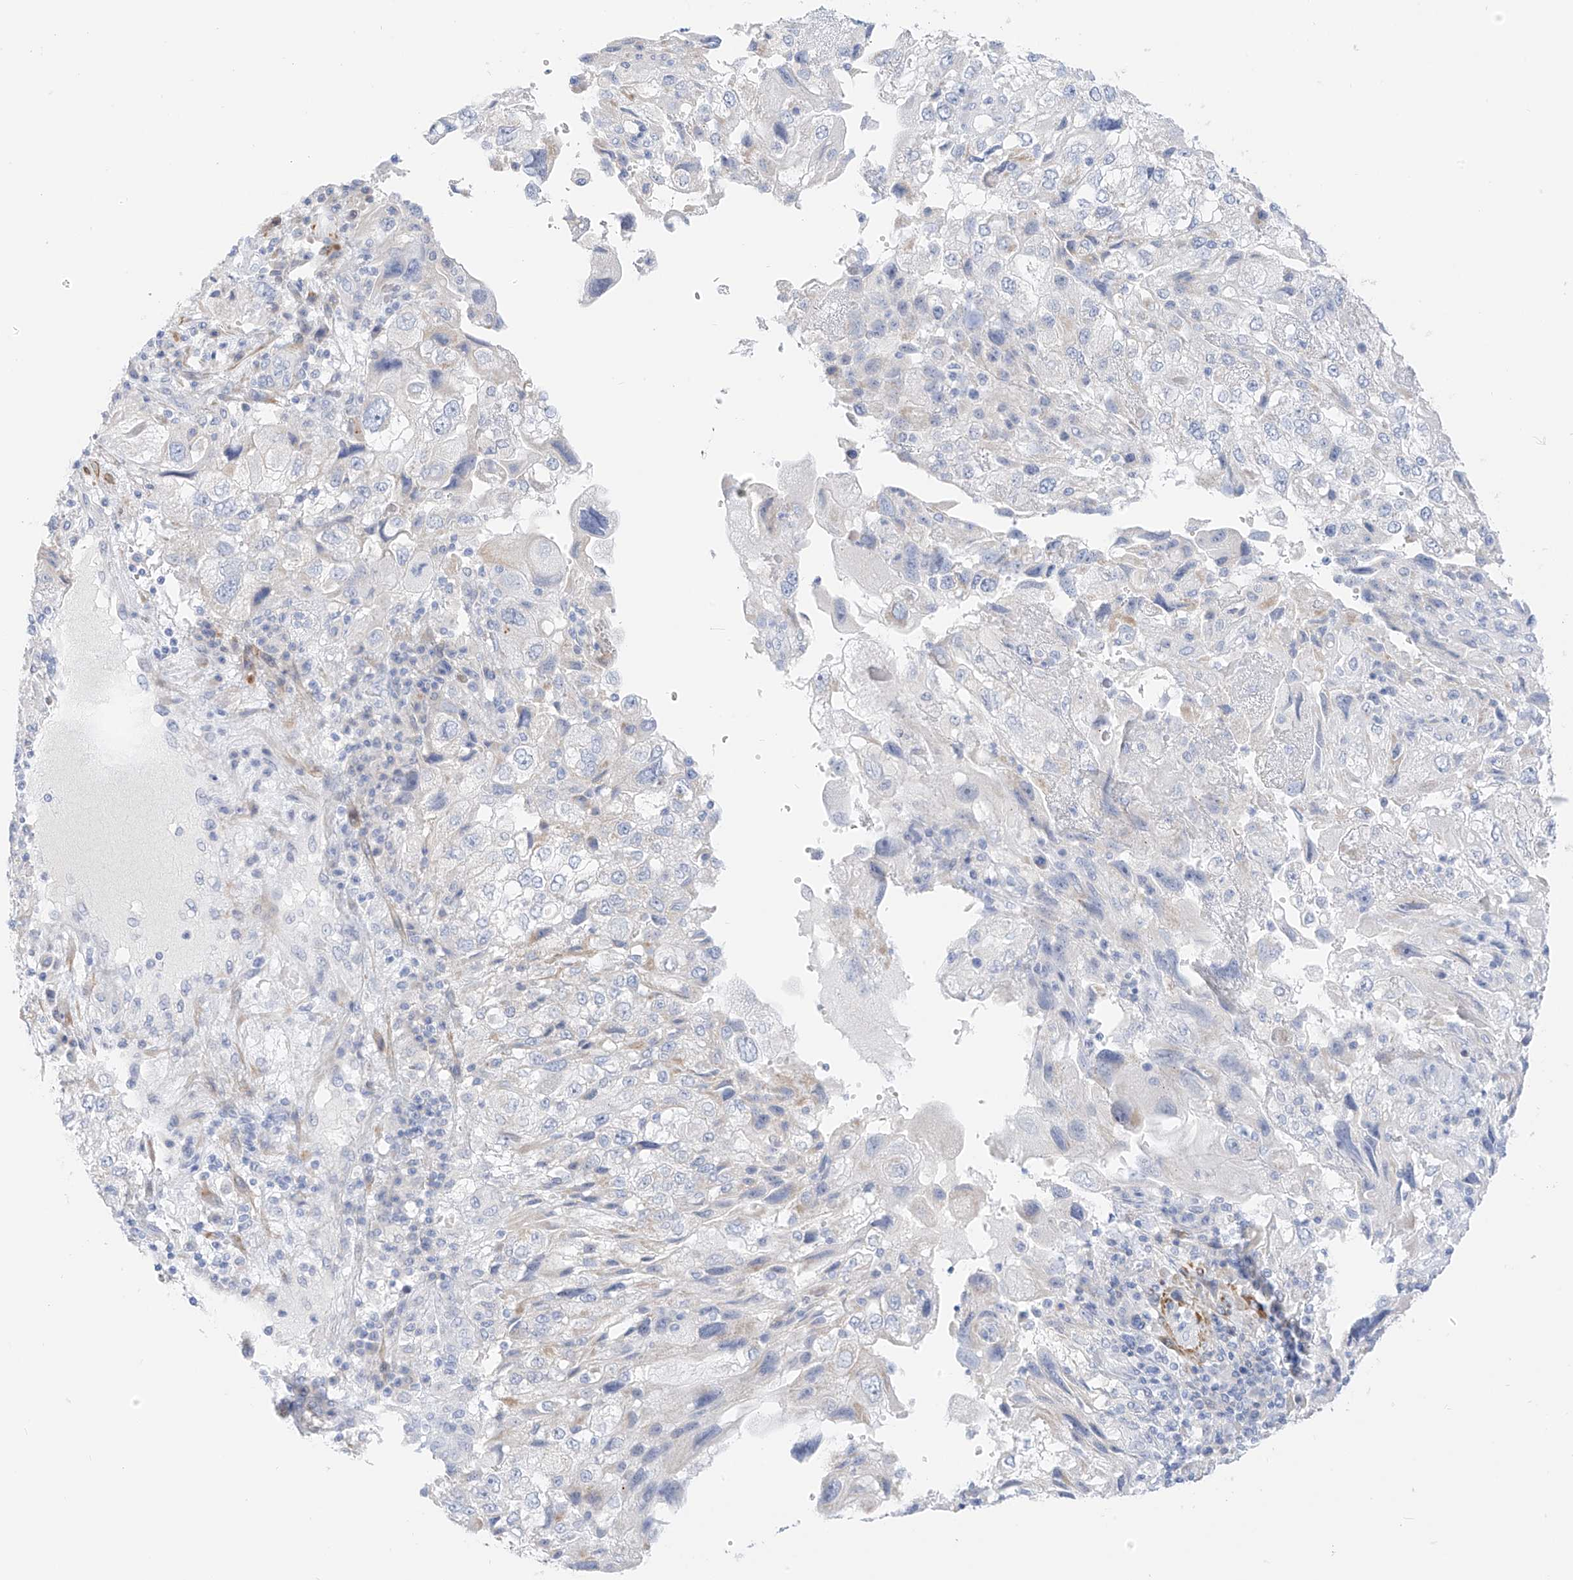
{"staining": {"intensity": "negative", "quantity": "none", "location": "none"}, "tissue": "endometrial cancer", "cell_type": "Tumor cells", "image_type": "cancer", "snomed": [{"axis": "morphology", "description": "Adenocarcinoma, NOS"}, {"axis": "topography", "description": "Endometrium"}], "caption": "This is a micrograph of immunohistochemistry (IHC) staining of adenocarcinoma (endometrial), which shows no staining in tumor cells.", "gene": "ST3GAL5", "patient": {"sex": "female", "age": 49}}